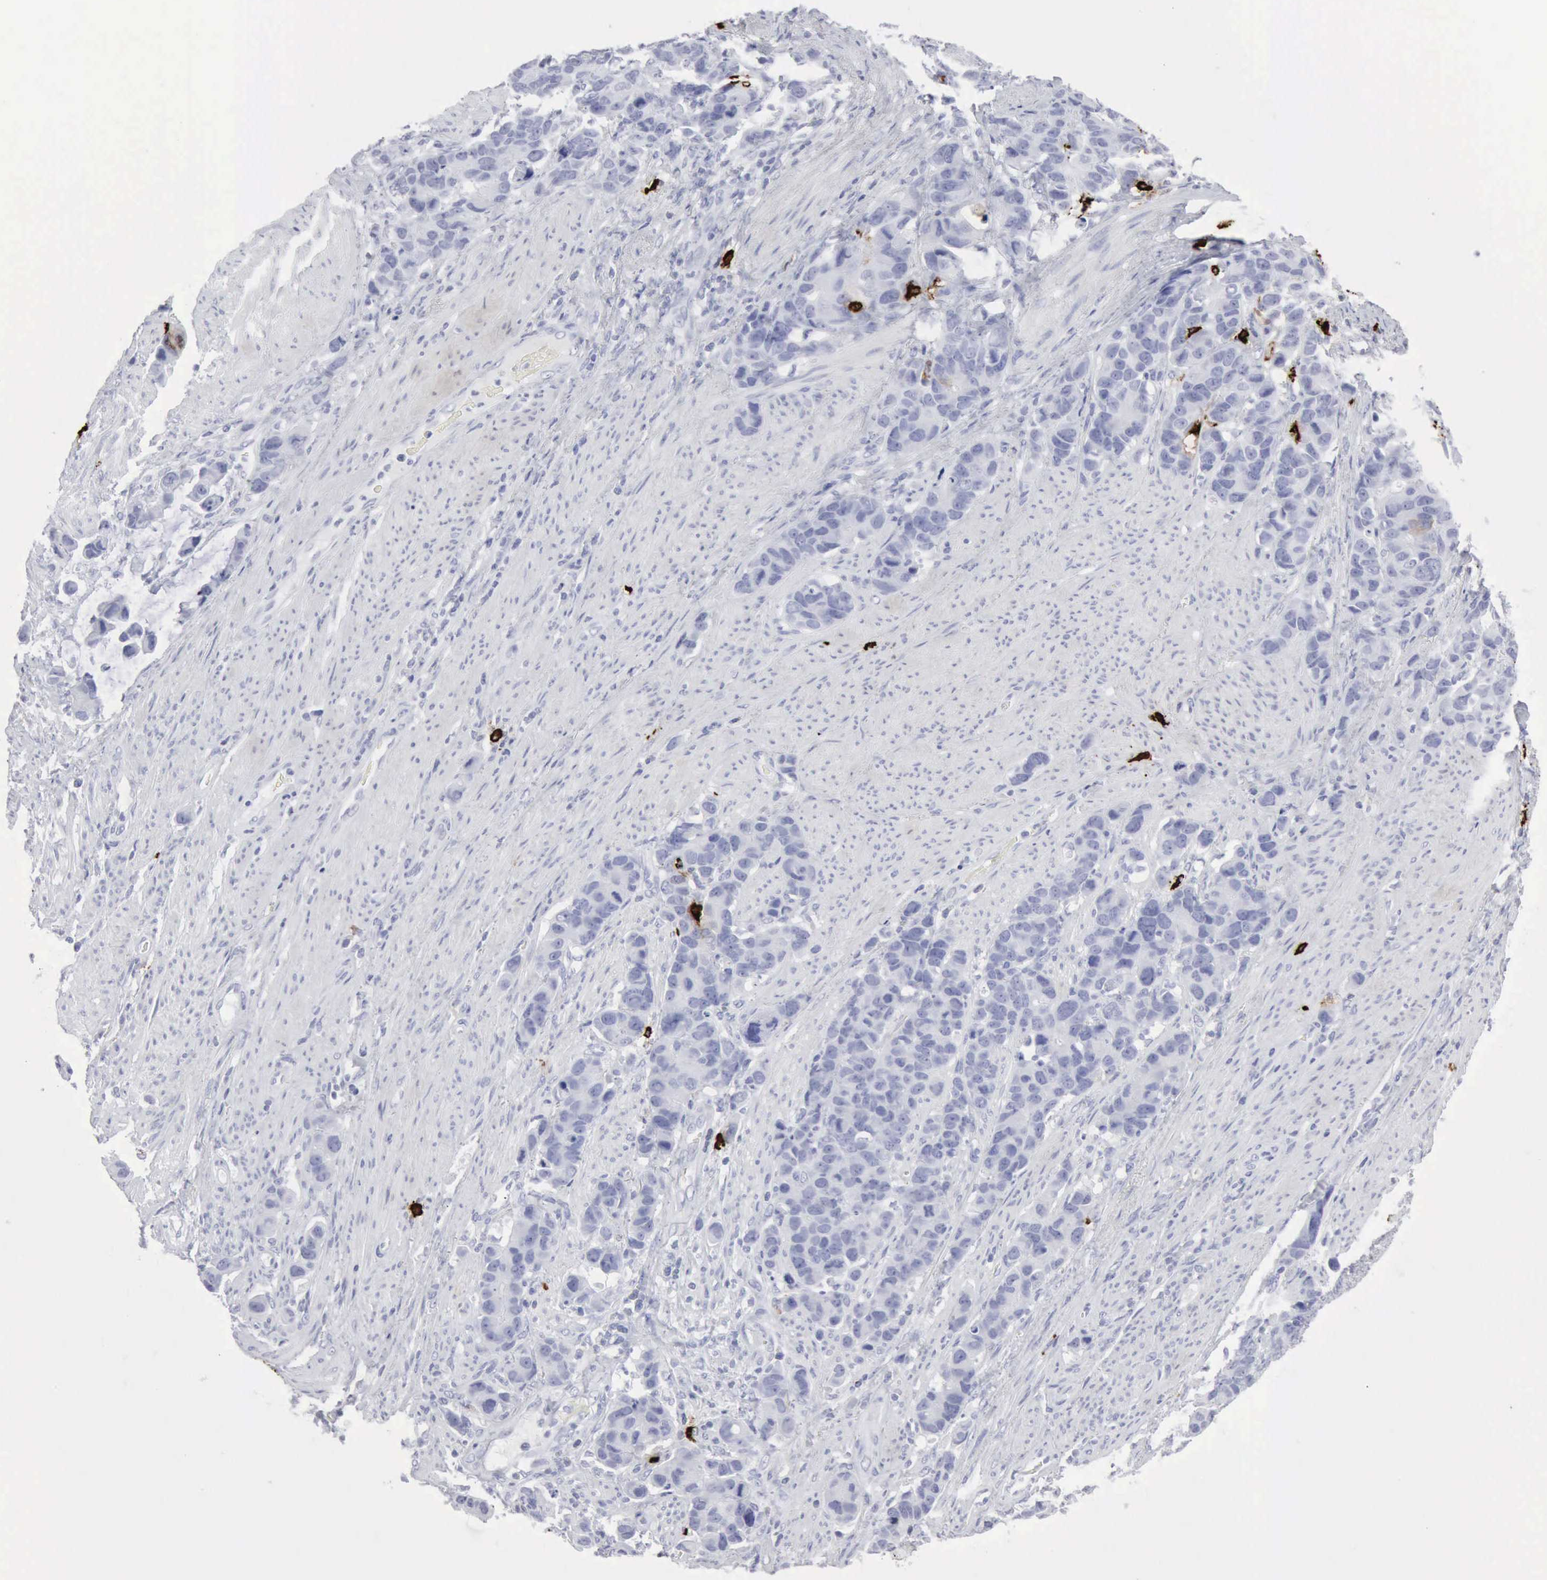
{"staining": {"intensity": "negative", "quantity": "none", "location": "none"}, "tissue": "stomach cancer", "cell_type": "Tumor cells", "image_type": "cancer", "snomed": [{"axis": "morphology", "description": "Adenocarcinoma, NOS"}, {"axis": "topography", "description": "Stomach, upper"}], "caption": "There is no significant staining in tumor cells of stomach adenocarcinoma. (Stains: DAB (3,3'-diaminobenzidine) immunohistochemistry with hematoxylin counter stain, Microscopy: brightfield microscopy at high magnification).", "gene": "CMA1", "patient": {"sex": "male", "age": 71}}